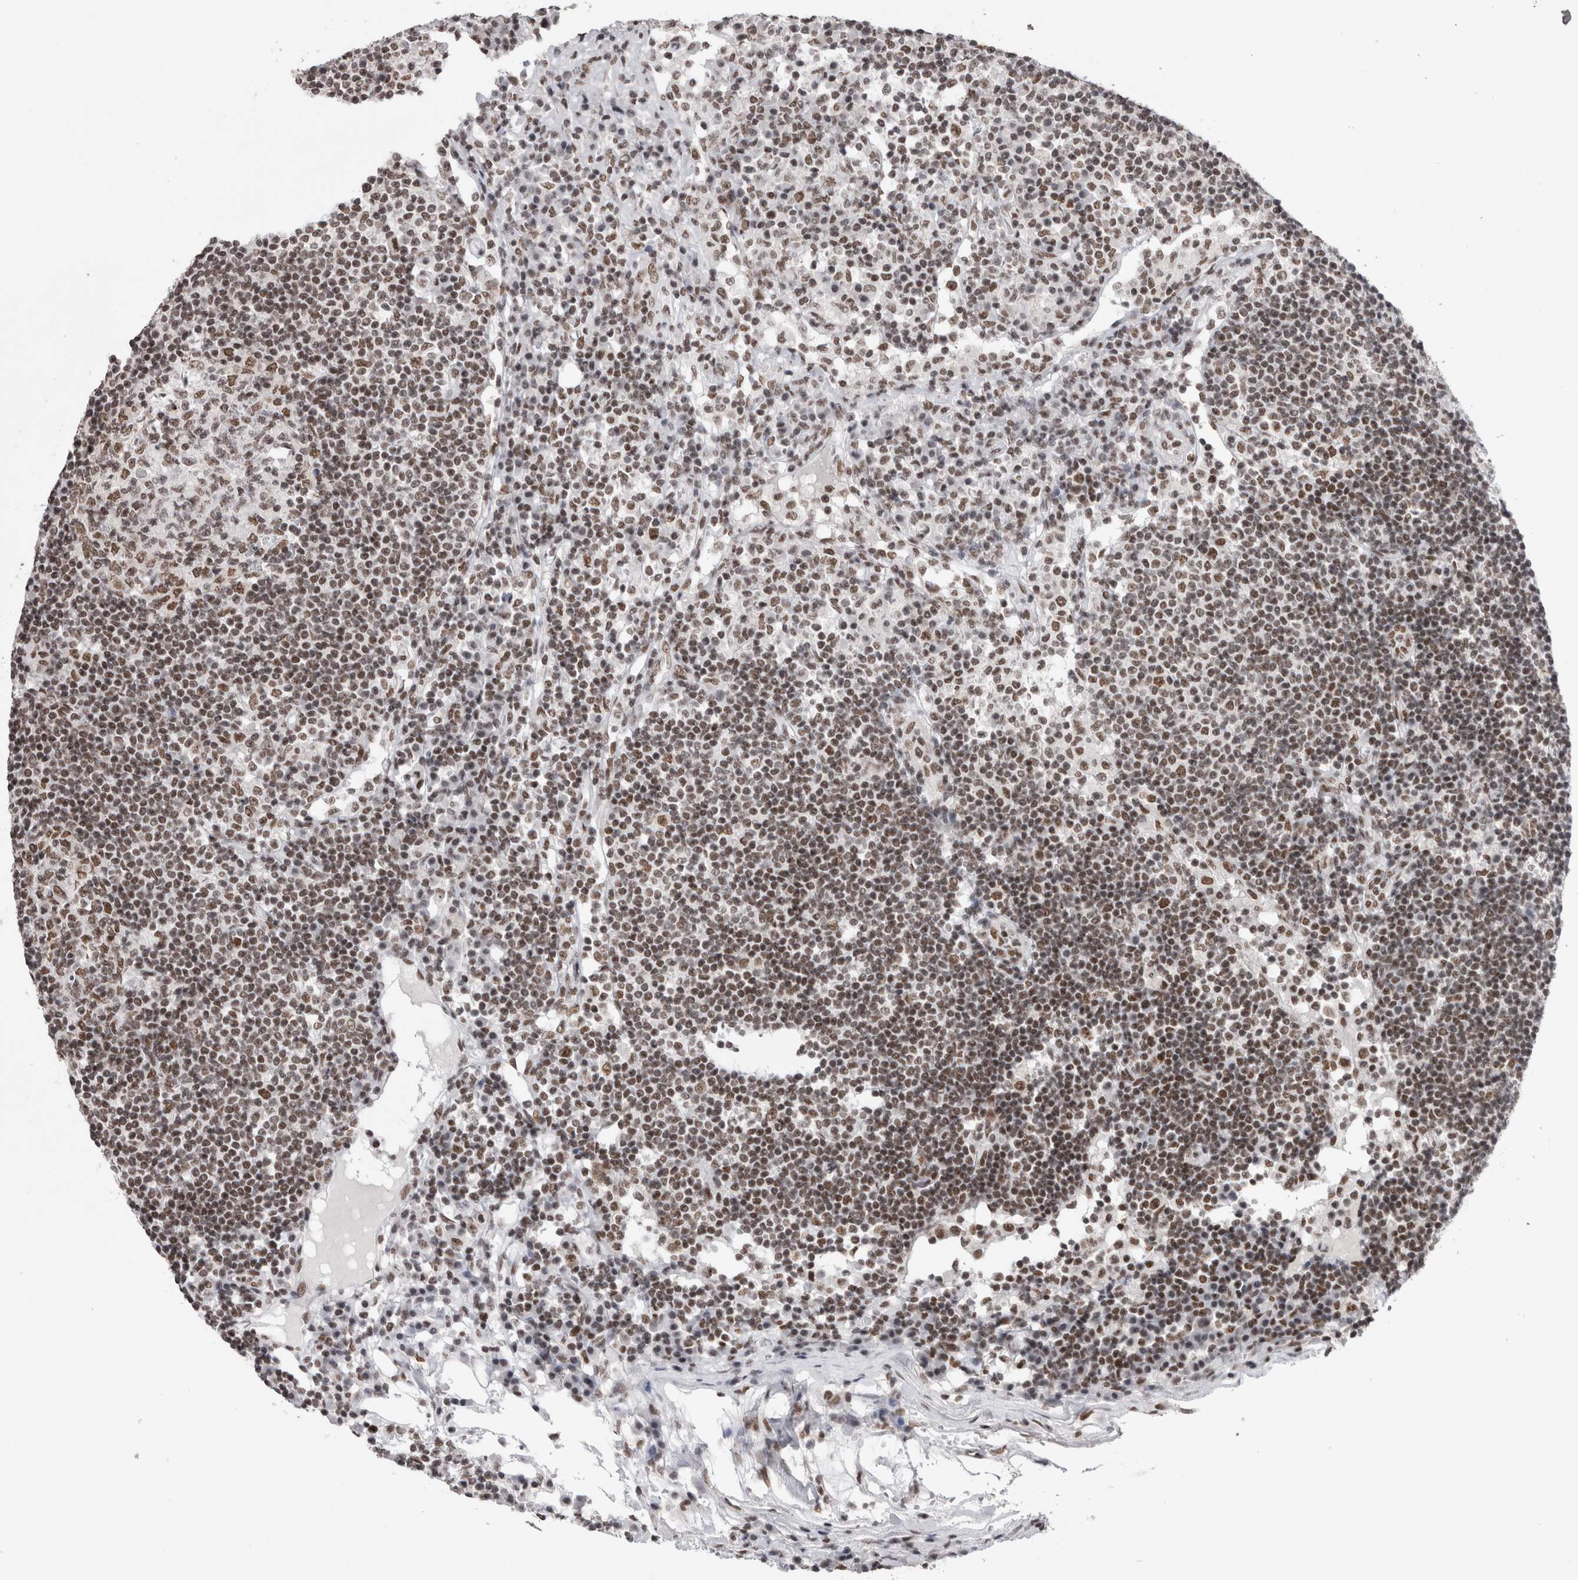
{"staining": {"intensity": "moderate", "quantity": ">75%", "location": "nuclear"}, "tissue": "lymph node", "cell_type": "Germinal center cells", "image_type": "normal", "snomed": [{"axis": "morphology", "description": "Normal tissue, NOS"}, {"axis": "topography", "description": "Lymph node"}], "caption": "Lymph node stained for a protein shows moderate nuclear positivity in germinal center cells. The staining was performed using DAB, with brown indicating positive protein expression. Nuclei are stained blue with hematoxylin.", "gene": "SMC1A", "patient": {"sex": "female", "age": 53}}